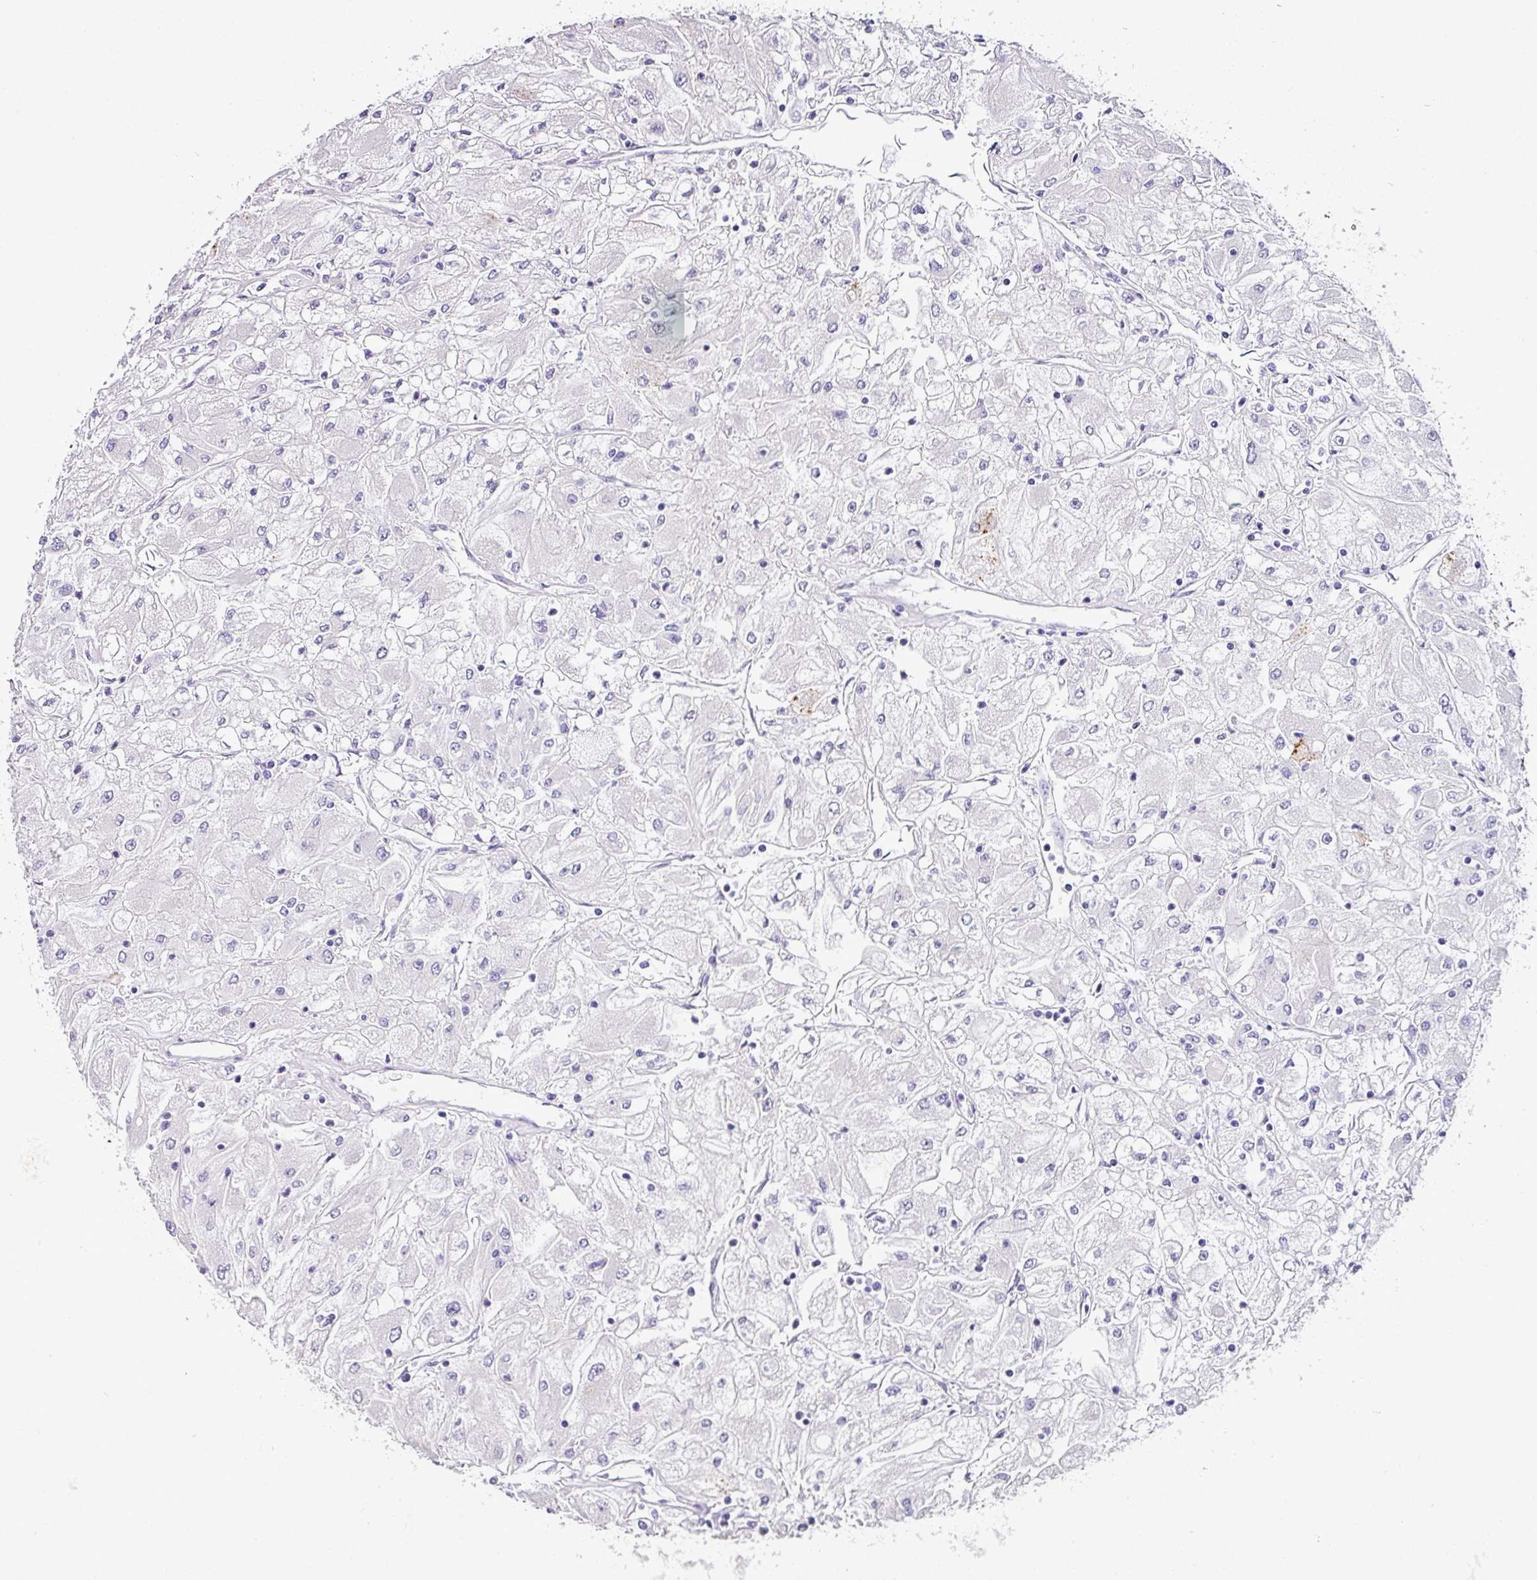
{"staining": {"intensity": "negative", "quantity": "none", "location": "none"}, "tissue": "renal cancer", "cell_type": "Tumor cells", "image_type": "cancer", "snomed": [{"axis": "morphology", "description": "Adenocarcinoma, NOS"}, {"axis": "topography", "description": "Kidney"}], "caption": "DAB (3,3'-diaminobenzidine) immunohistochemical staining of human renal cancer reveals no significant expression in tumor cells.", "gene": "NAPSA", "patient": {"sex": "male", "age": 80}}